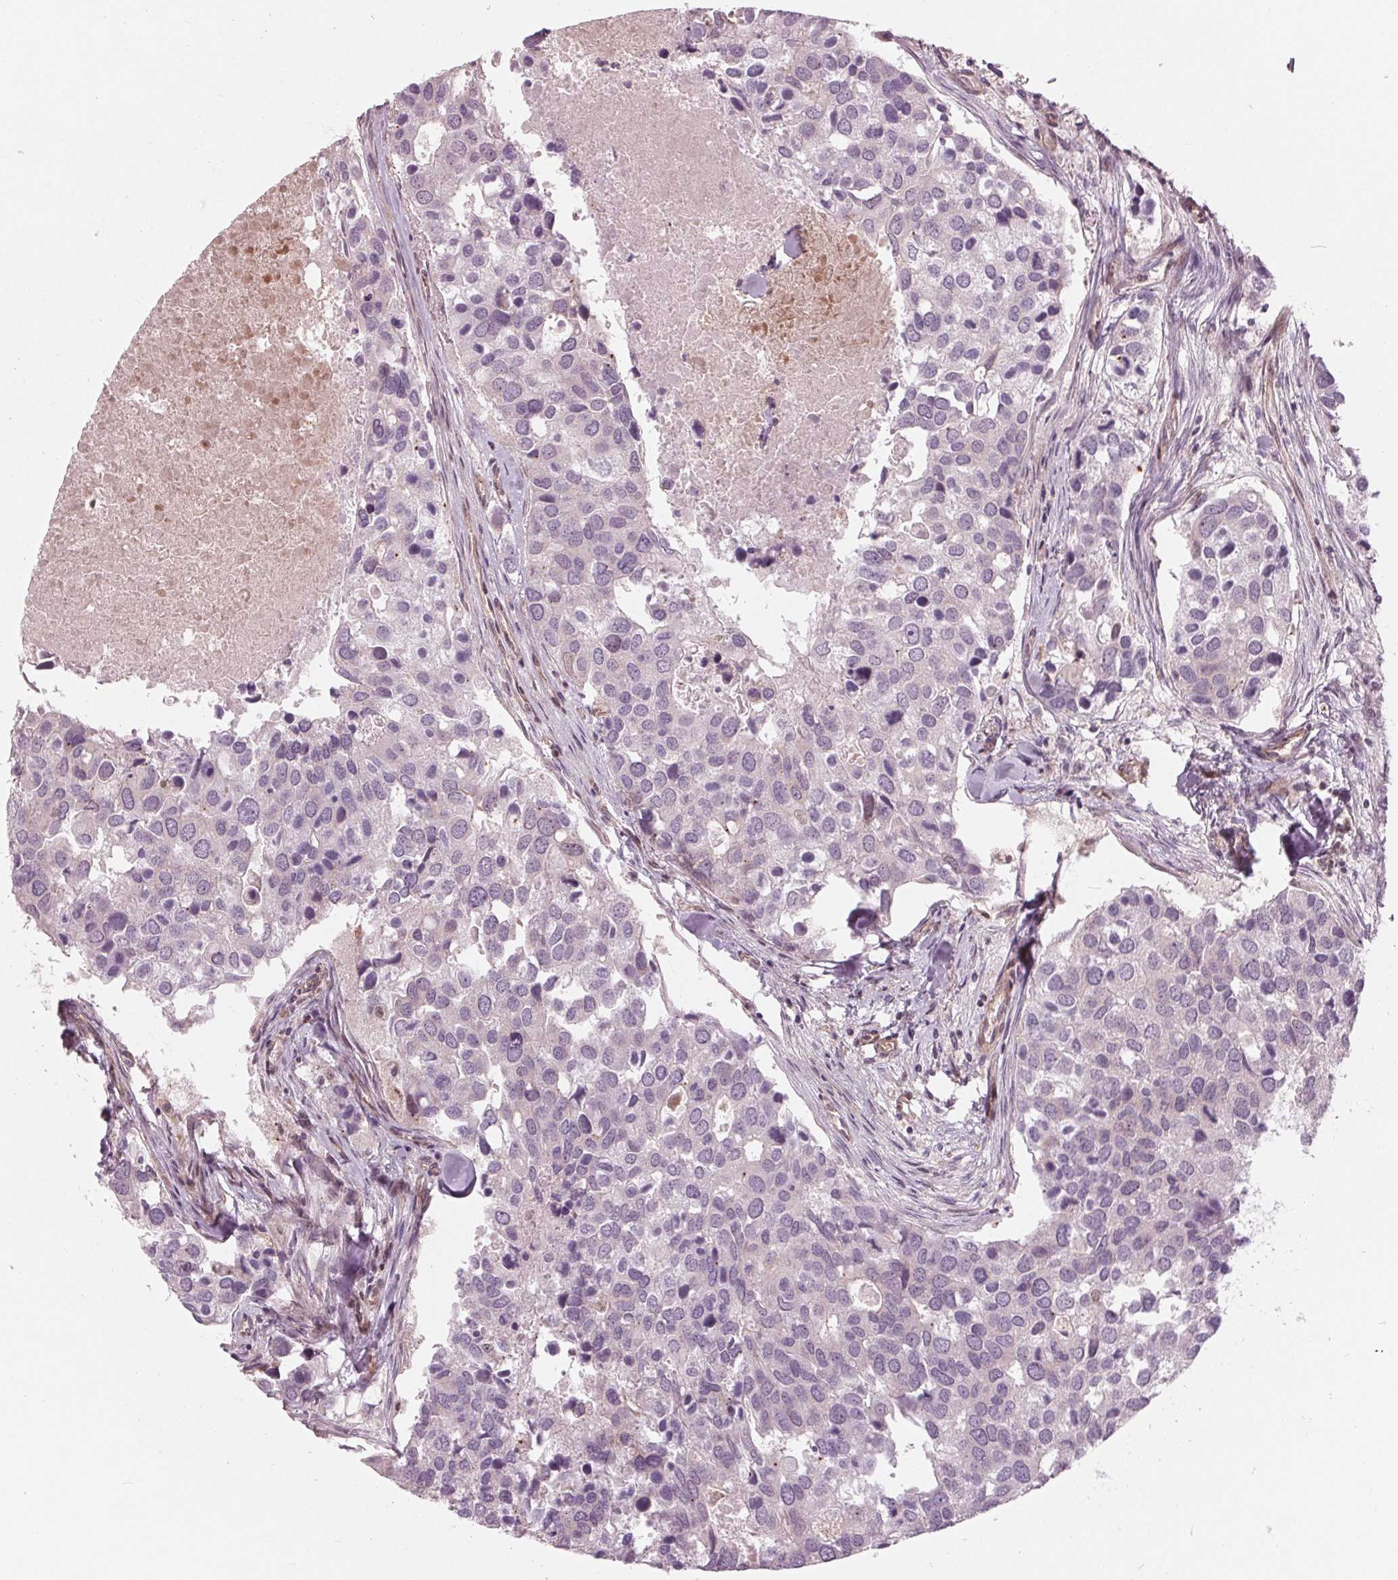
{"staining": {"intensity": "negative", "quantity": "none", "location": "none"}, "tissue": "breast cancer", "cell_type": "Tumor cells", "image_type": "cancer", "snomed": [{"axis": "morphology", "description": "Duct carcinoma"}, {"axis": "topography", "description": "Breast"}], "caption": "Immunohistochemistry of human invasive ductal carcinoma (breast) exhibits no expression in tumor cells.", "gene": "TXNIP", "patient": {"sex": "female", "age": 83}}